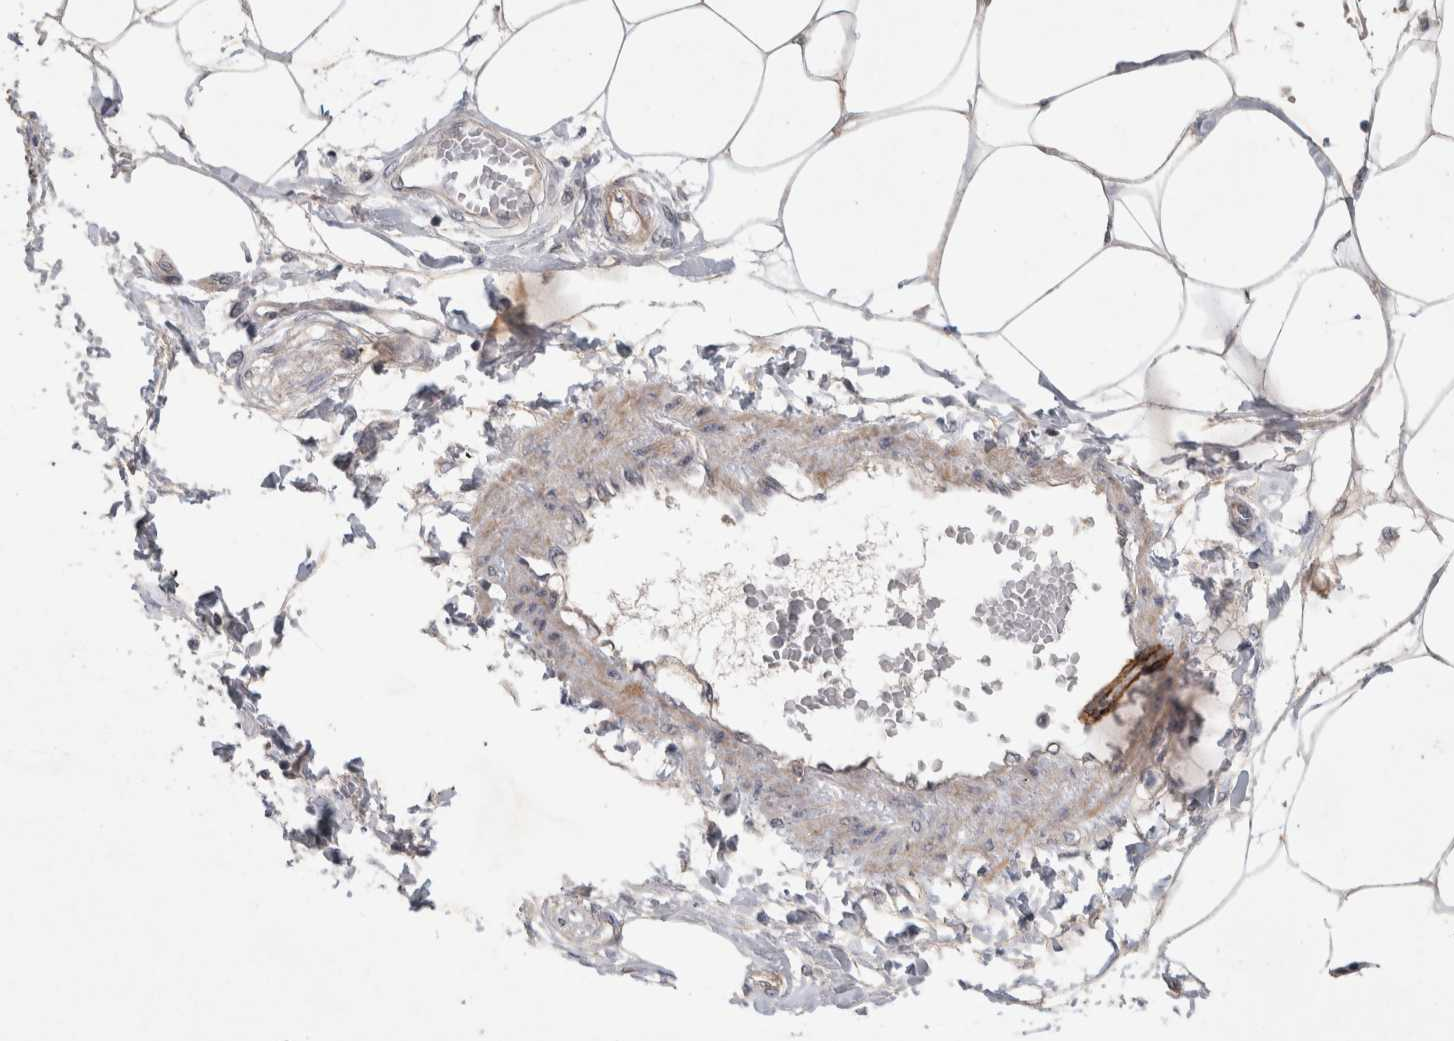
{"staining": {"intensity": "moderate", "quantity": "<25%", "location": "cytoplasmic/membranous"}, "tissue": "adipose tissue", "cell_type": "Adipocytes", "image_type": "normal", "snomed": [{"axis": "morphology", "description": "Normal tissue, NOS"}, {"axis": "morphology", "description": "Adenocarcinoma, NOS"}, {"axis": "topography", "description": "Colon"}, {"axis": "topography", "description": "Peripheral nerve tissue"}], "caption": "IHC photomicrograph of unremarkable adipose tissue: adipose tissue stained using immunohistochemistry shows low levels of moderate protein expression localized specifically in the cytoplasmic/membranous of adipocytes, appearing as a cytoplasmic/membranous brown color.", "gene": "CRISPLD1", "patient": {"sex": "male", "age": 14}}